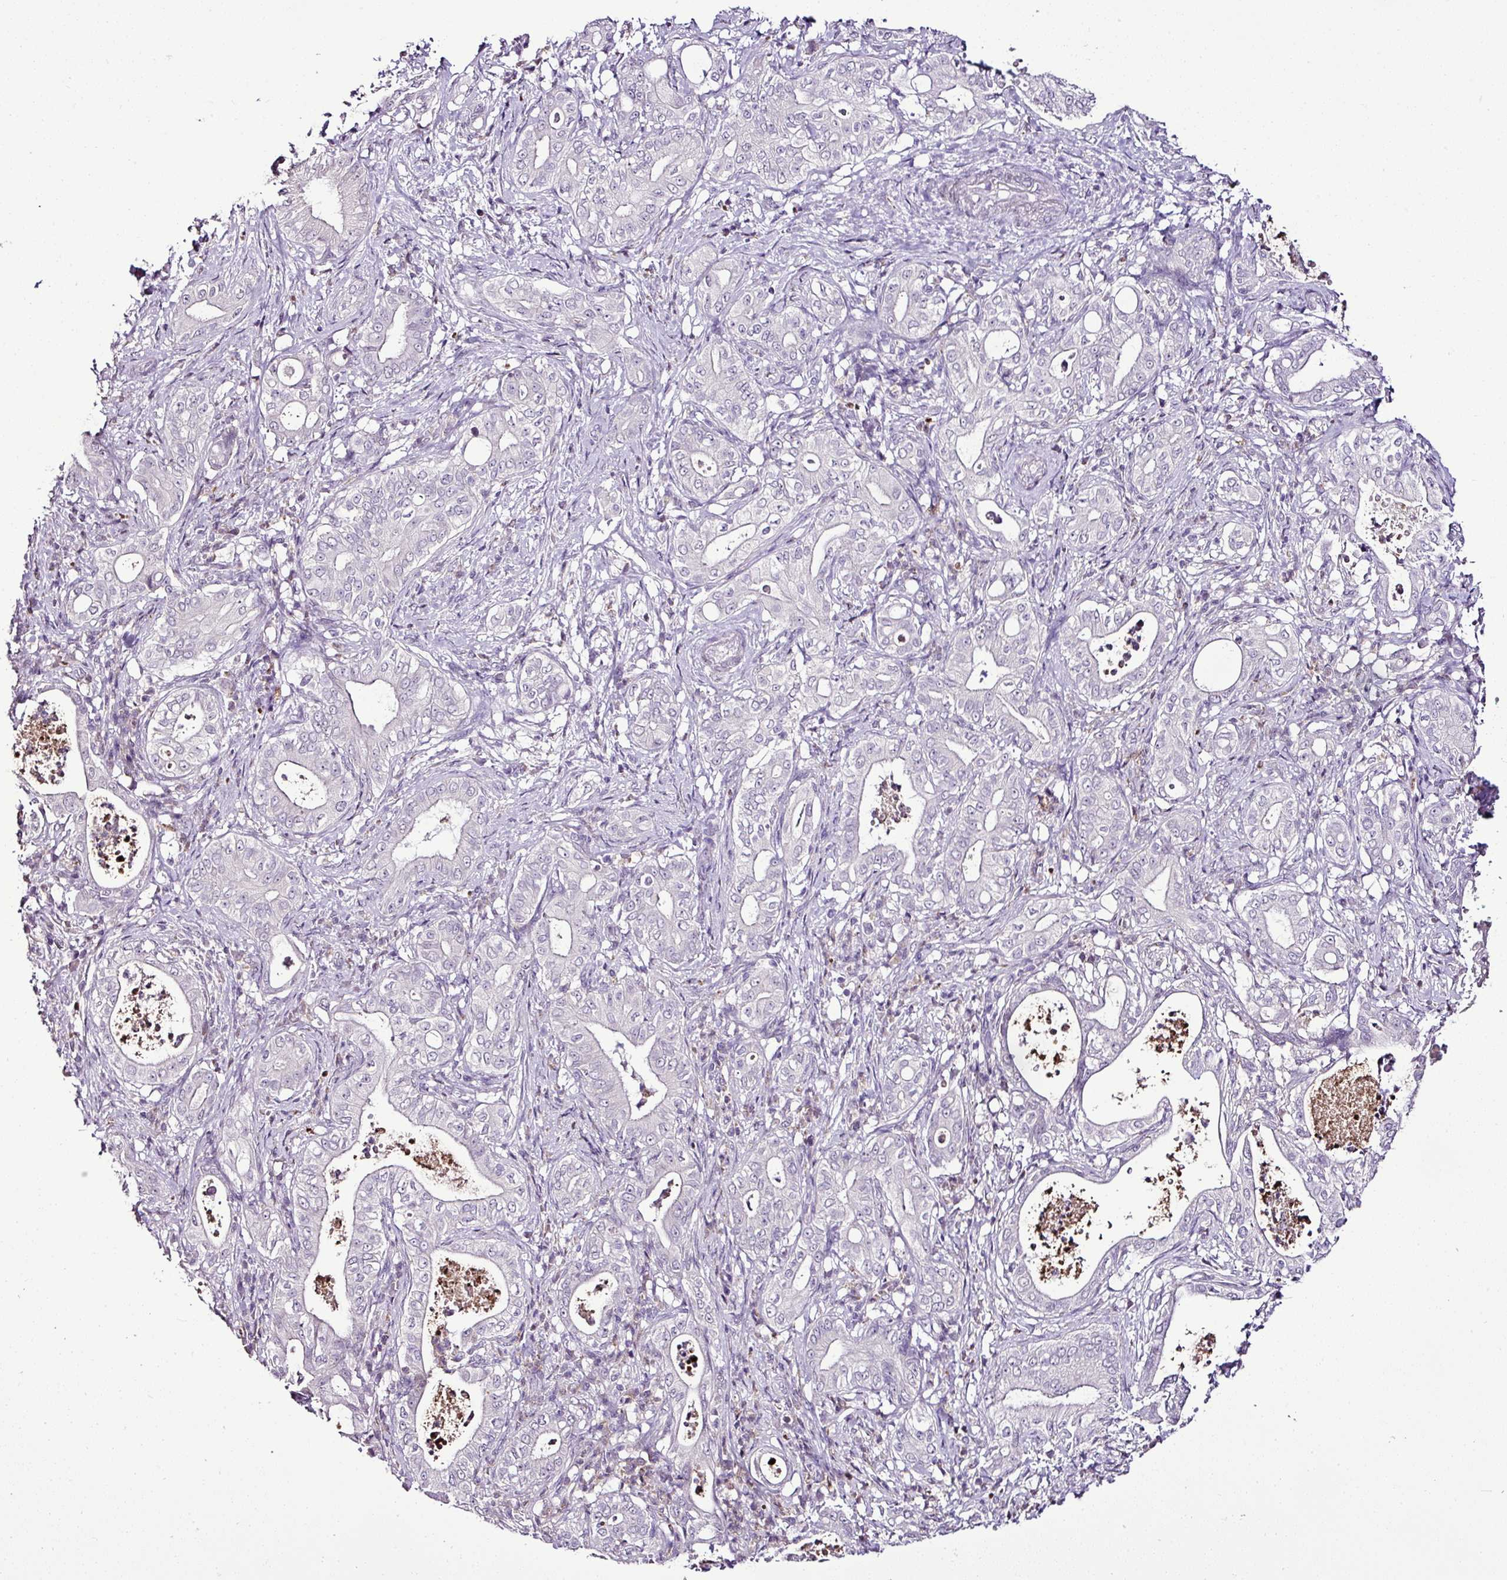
{"staining": {"intensity": "negative", "quantity": "none", "location": "none"}, "tissue": "pancreatic cancer", "cell_type": "Tumor cells", "image_type": "cancer", "snomed": [{"axis": "morphology", "description": "Adenocarcinoma, NOS"}, {"axis": "topography", "description": "Pancreas"}], "caption": "Immunohistochemistry photomicrograph of human pancreatic cancer (adenocarcinoma) stained for a protein (brown), which reveals no expression in tumor cells.", "gene": "ESR1", "patient": {"sex": "male", "age": 71}}